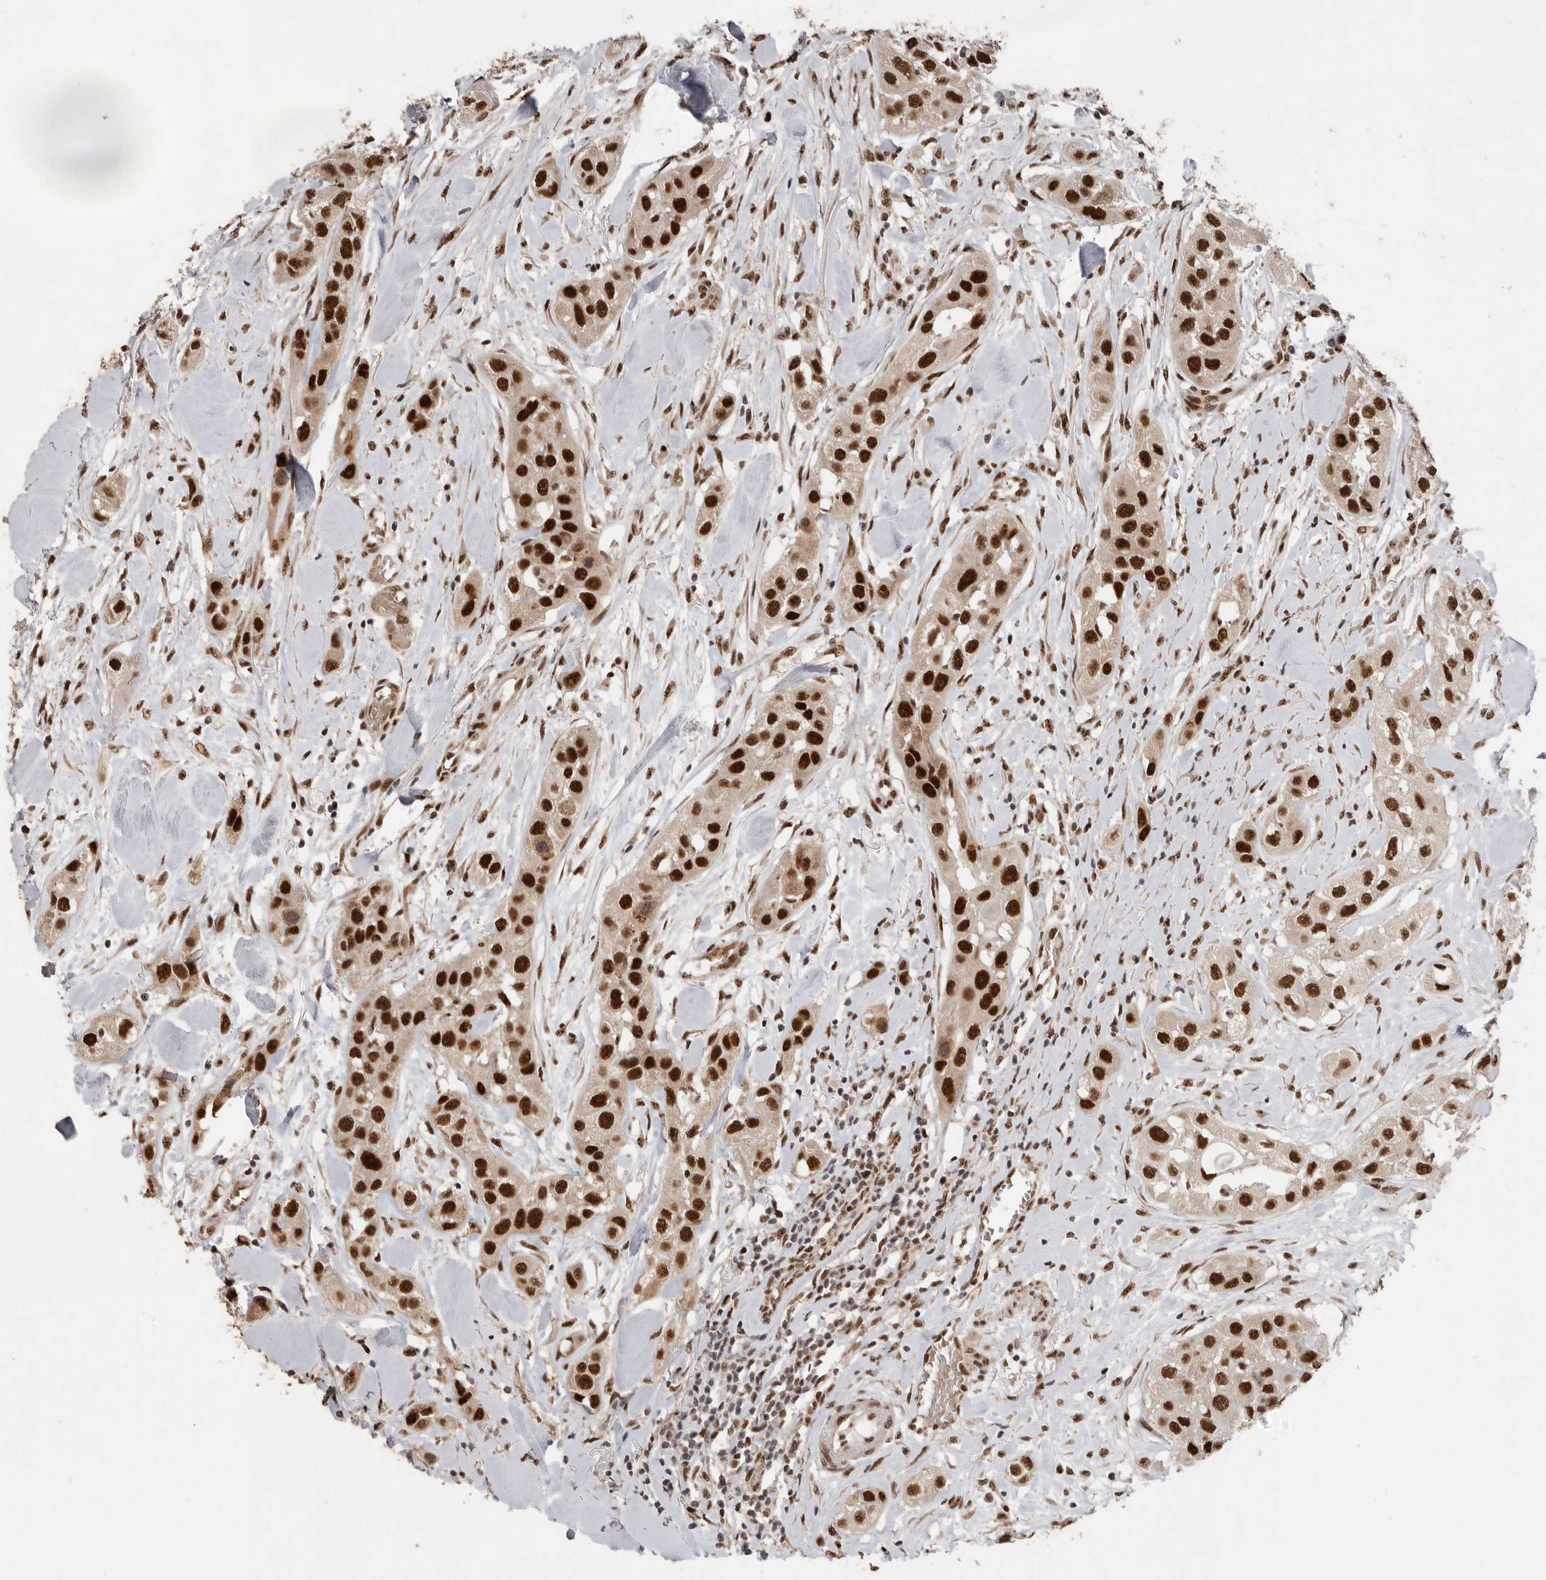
{"staining": {"intensity": "strong", "quantity": ">75%", "location": "nuclear"}, "tissue": "head and neck cancer", "cell_type": "Tumor cells", "image_type": "cancer", "snomed": [{"axis": "morphology", "description": "Normal tissue, NOS"}, {"axis": "morphology", "description": "Squamous cell carcinoma, NOS"}, {"axis": "topography", "description": "Skeletal muscle"}, {"axis": "topography", "description": "Head-Neck"}], "caption": "Tumor cells reveal high levels of strong nuclear expression in approximately >75% of cells in squamous cell carcinoma (head and neck).", "gene": "PPP1R10", "patient": {"sex": "male", "age": 51}}